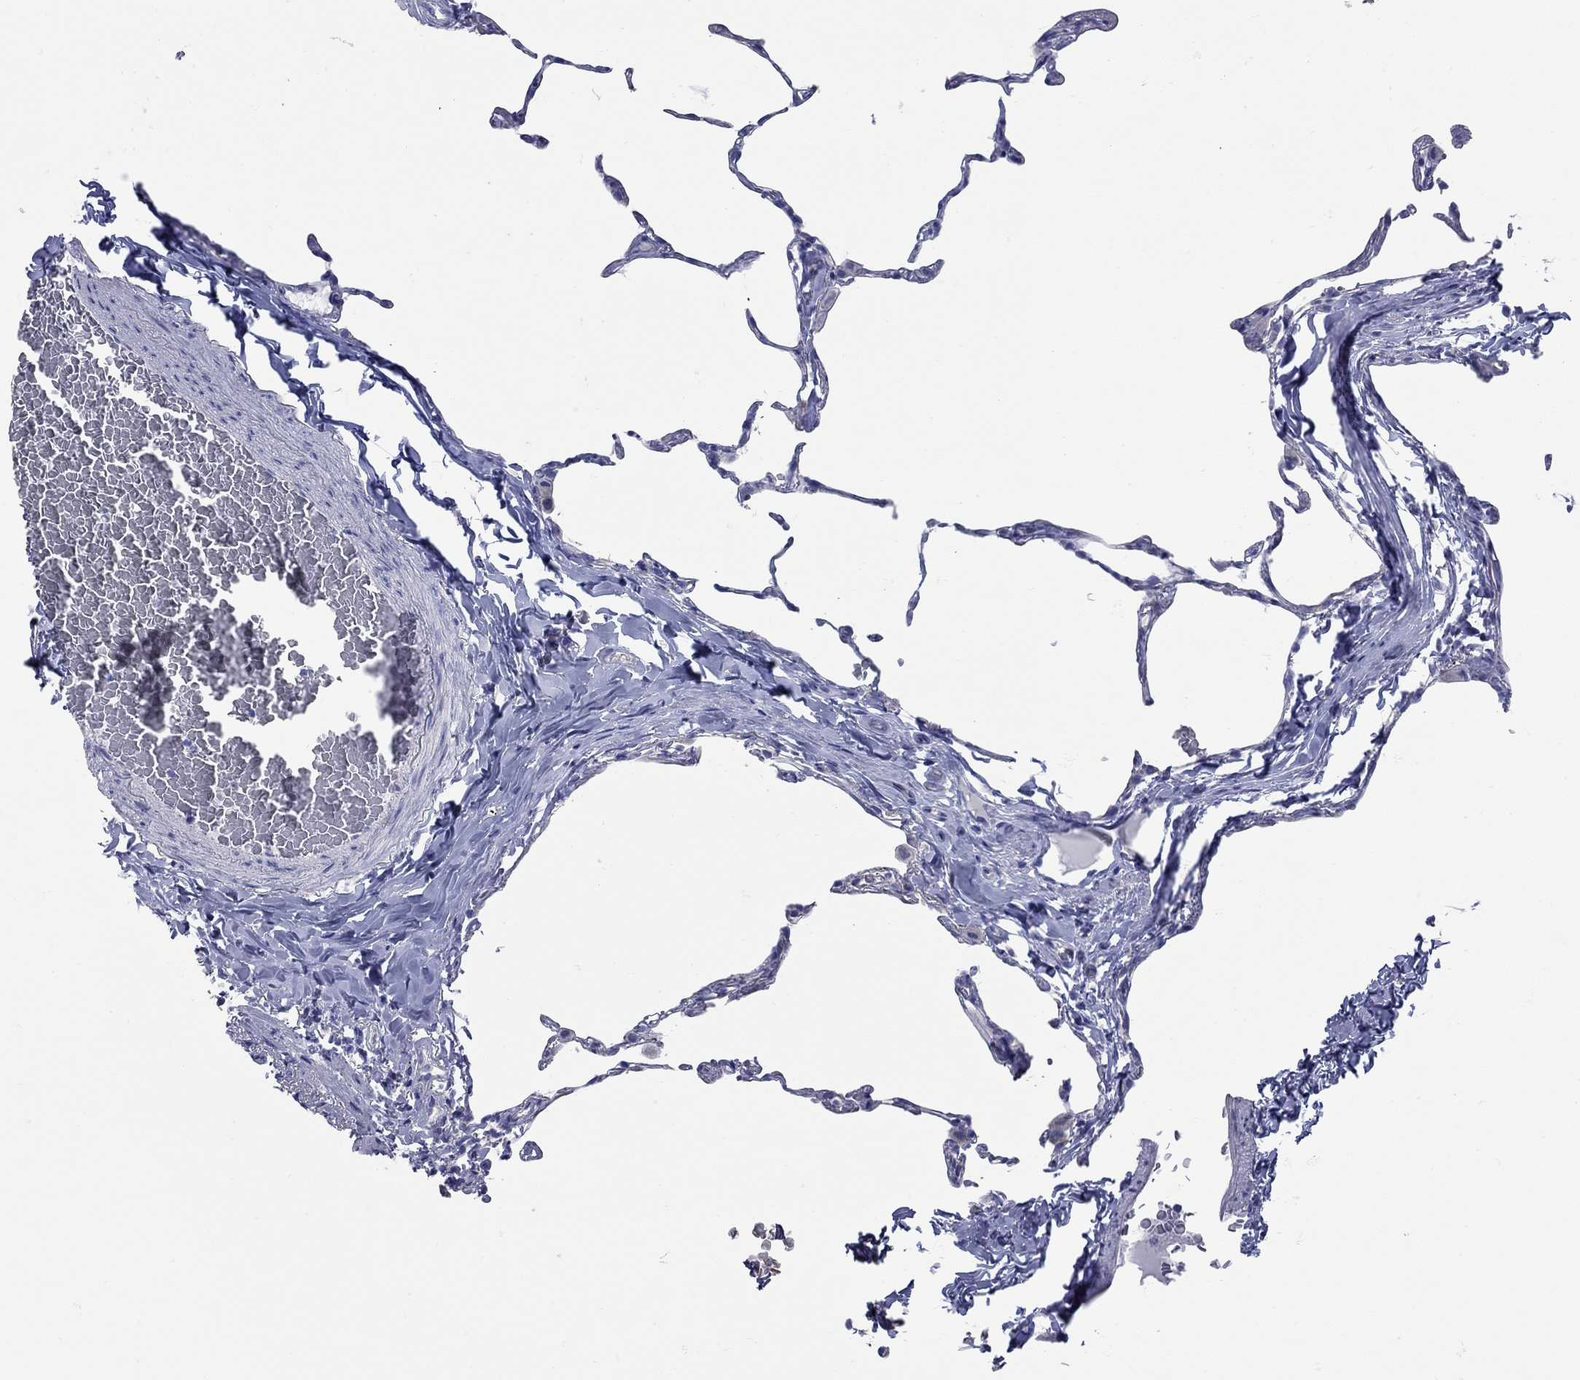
{"staining": {"intensity": "negative", "quantity": "none", "location": "none"}, "tissue": "lung", "cell_type": "Alveolar cells", "image_type": "normal", "snomed": [{"axis": "morphology", "description": "Normal tissue, NOS"}, {"axis": "topography", "description": "Lung"}], "caption": "An image of human lung is negative for staining in alveolar cells.", "gene": "PDZD3", "patient": {"sex": "female", "age": 57}}